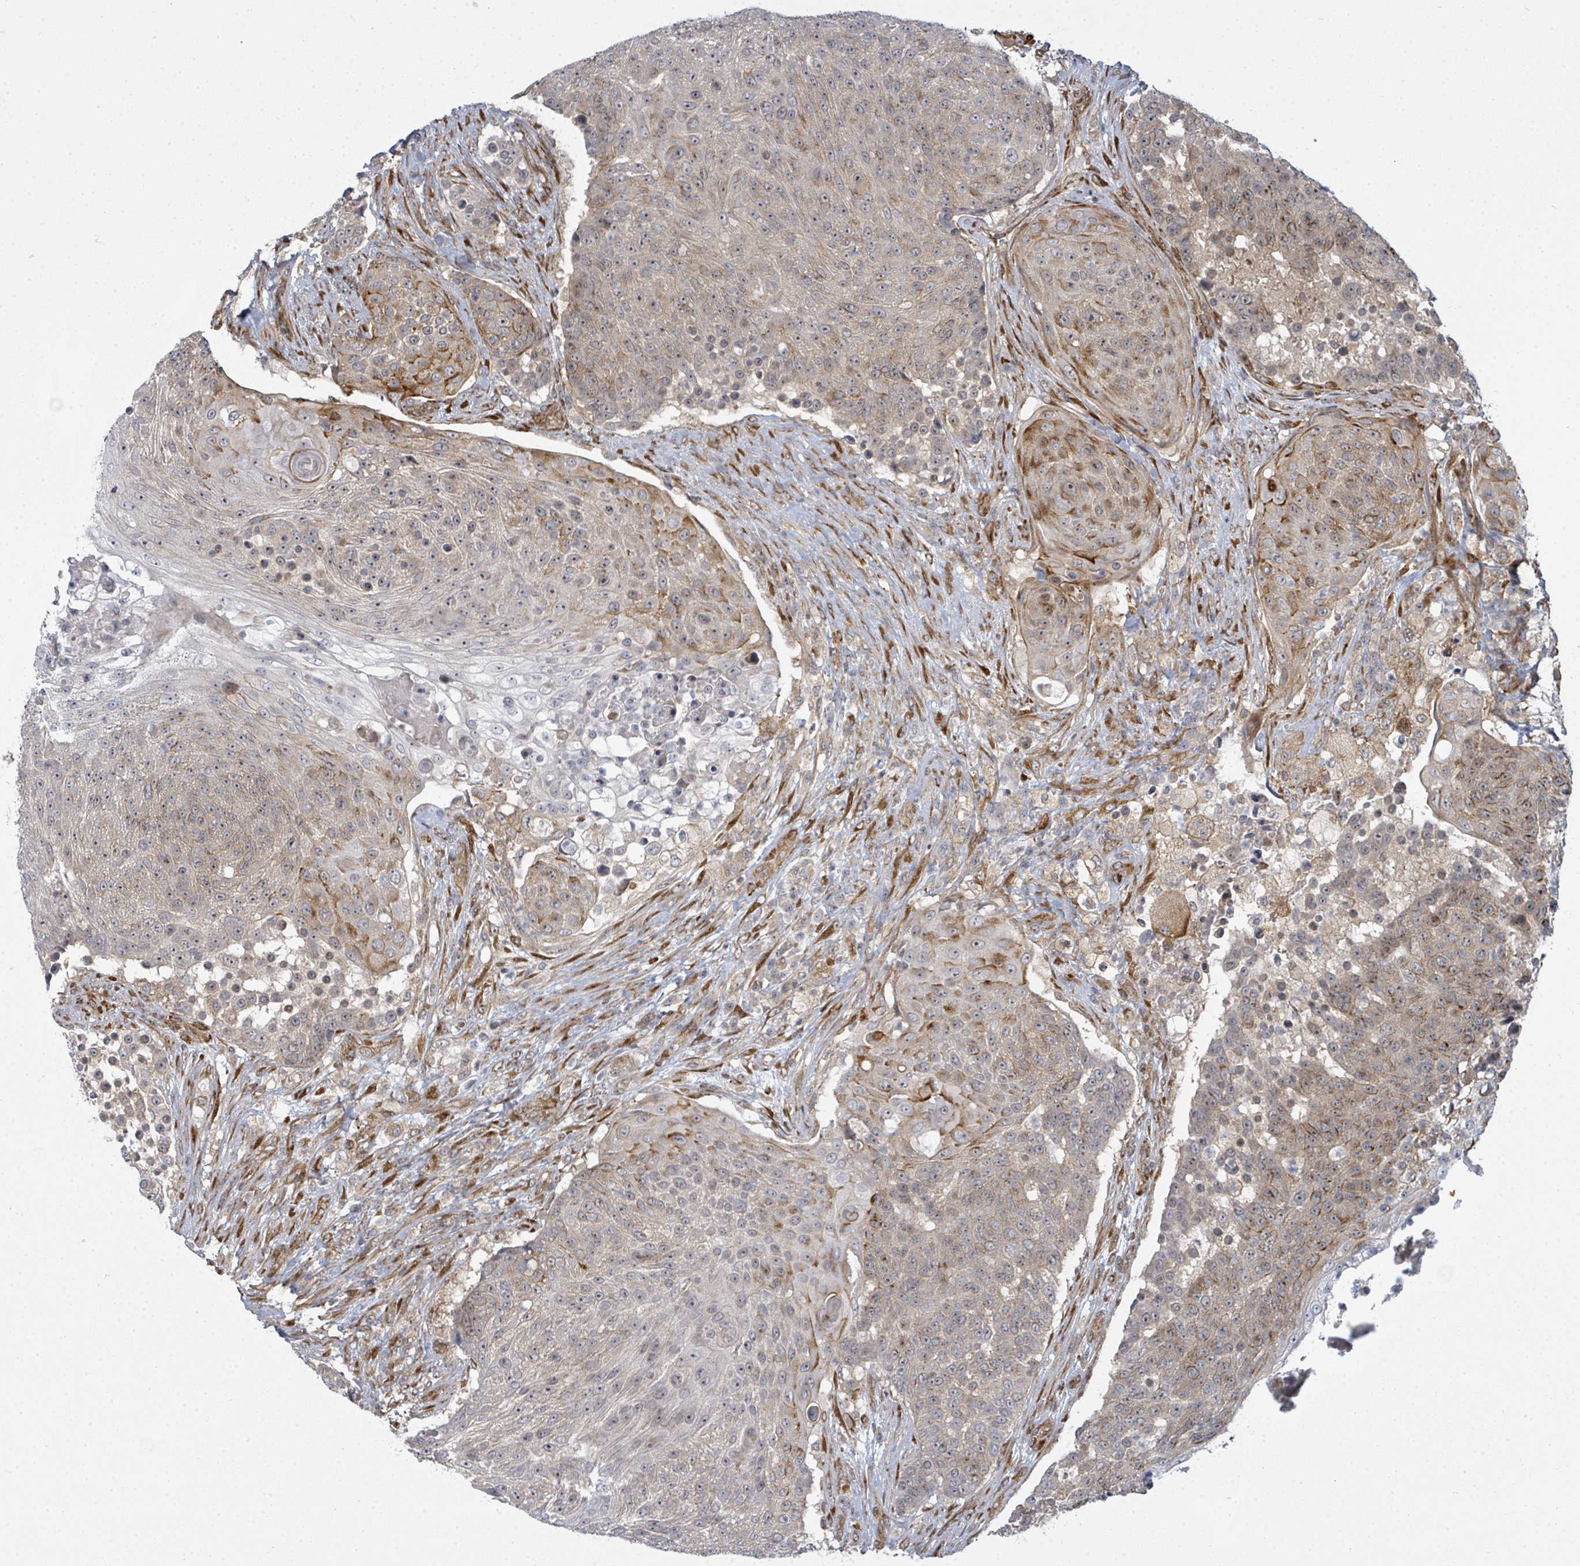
{"staining": {"intensity": "moderate", "quantity": "25%-75%", "location": "cytoplasmic/membranous"}, "tissue": "urothelial cancer", "cell_type": "Tumor cells", "image_type": "cancer", "snomed": [{"axis": "morphology", "description": "Urothelial carcinoma, High grade"}, {"axis": "topography", "description": "Urinary bladder"}], "caption": "A brown stain shows moderate cytoplasmic/membranous expression of a protein in human urothelial cancer tumor cells.", "gene": "PSMG2", "patient": {"sex": "female", "age": 63}}